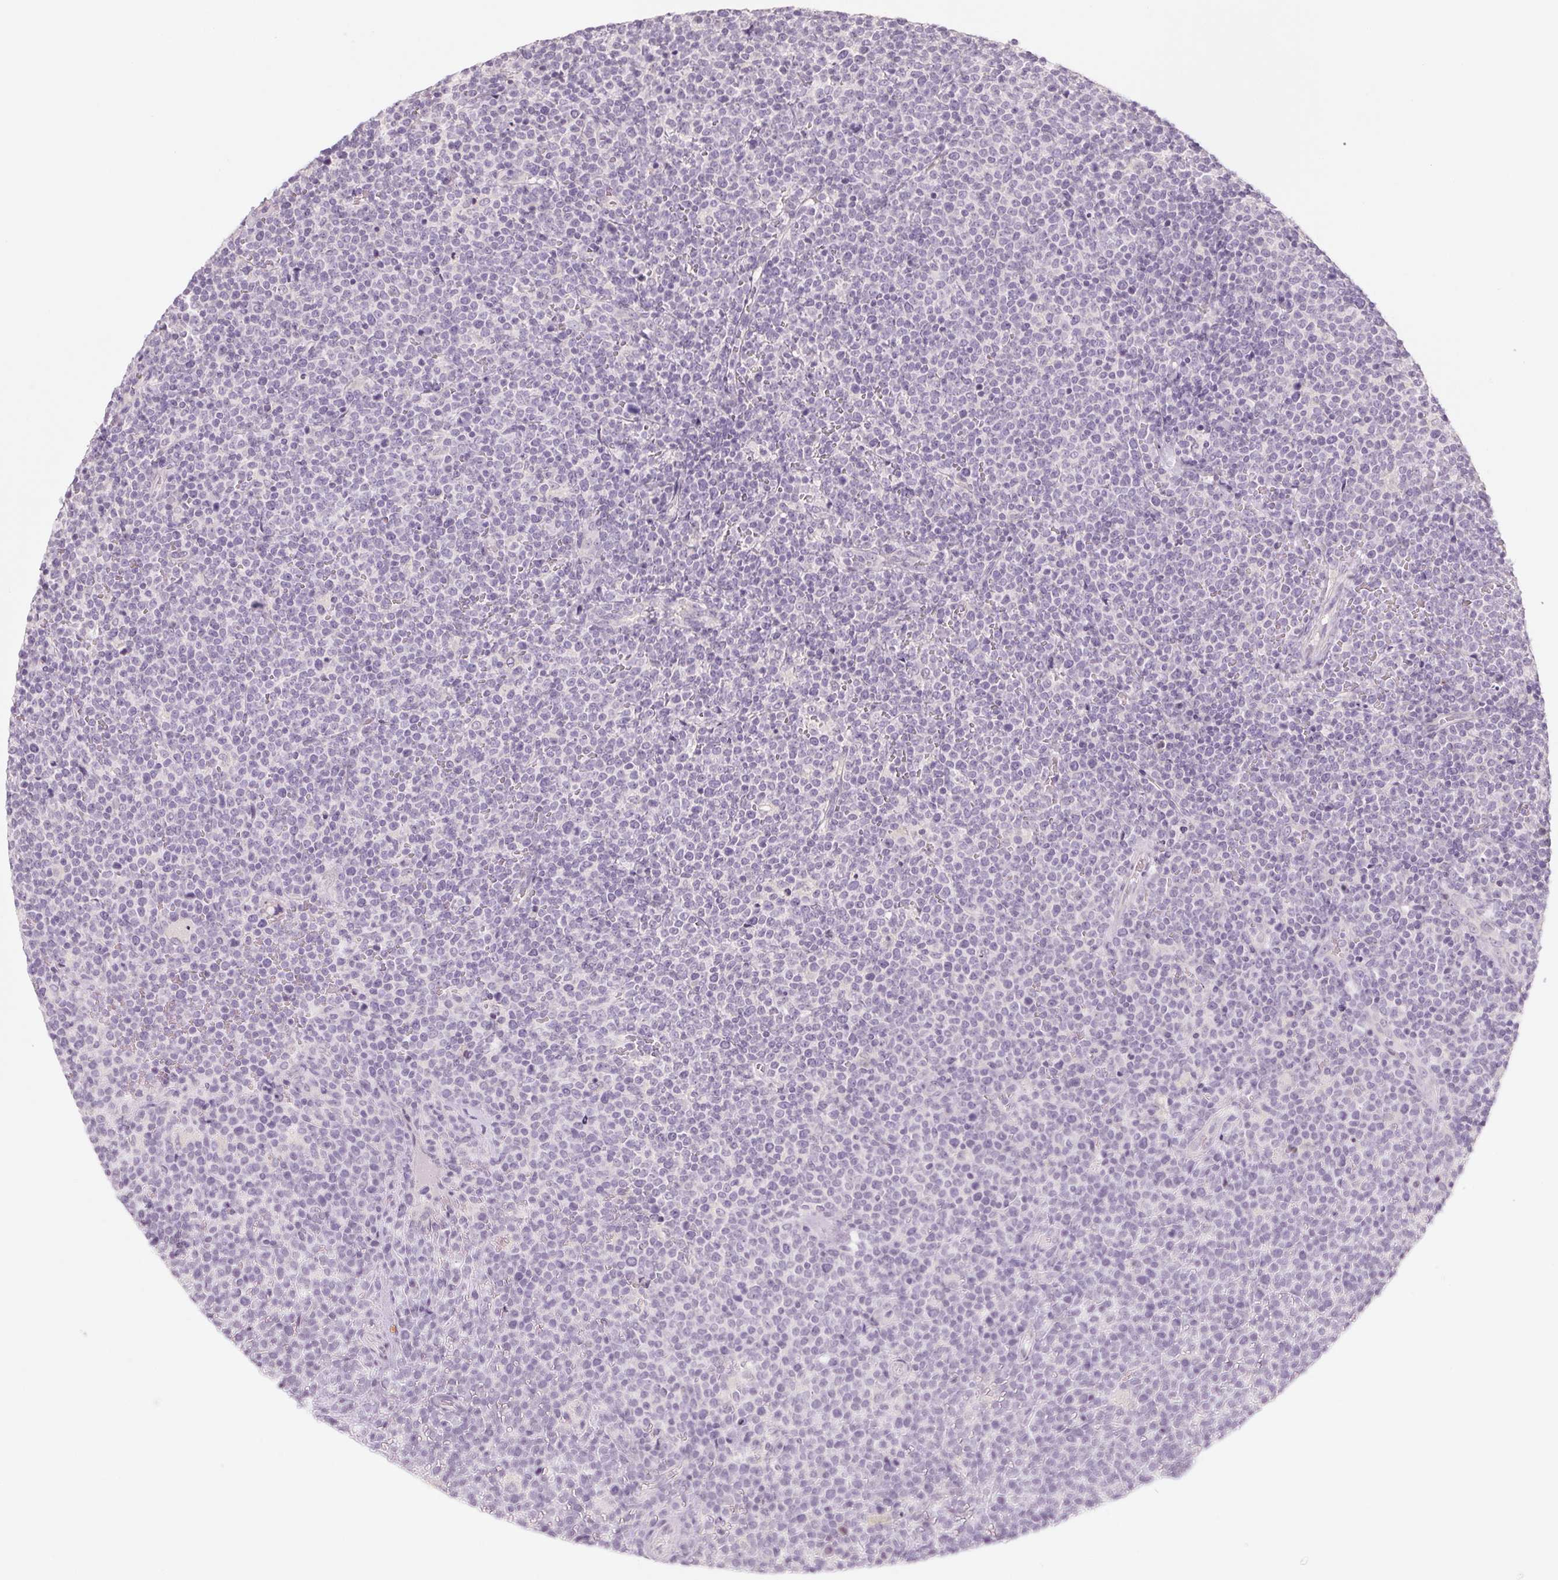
{"staining": {"intensity": "negative", "quantity": "none", "location": "none"}, "tissue": "lymphoma", "cell_type": "Tumor cells", "image_type": "cancer", "snomed": [{"axis": "morphology", "description": "Malignant lymphoma, non-Hodgkin's type, High grade"}, {"axis": "topography", "description": "Lymph node"}], "caption": "DAB immunohistochemical staining of malignant lymphoma, non-Hodgkin's type (high-grade) exhibits no significant staining in tumor cells.", "gene": "POU1F1", "patient": {"sex": "male", "age": 61}}